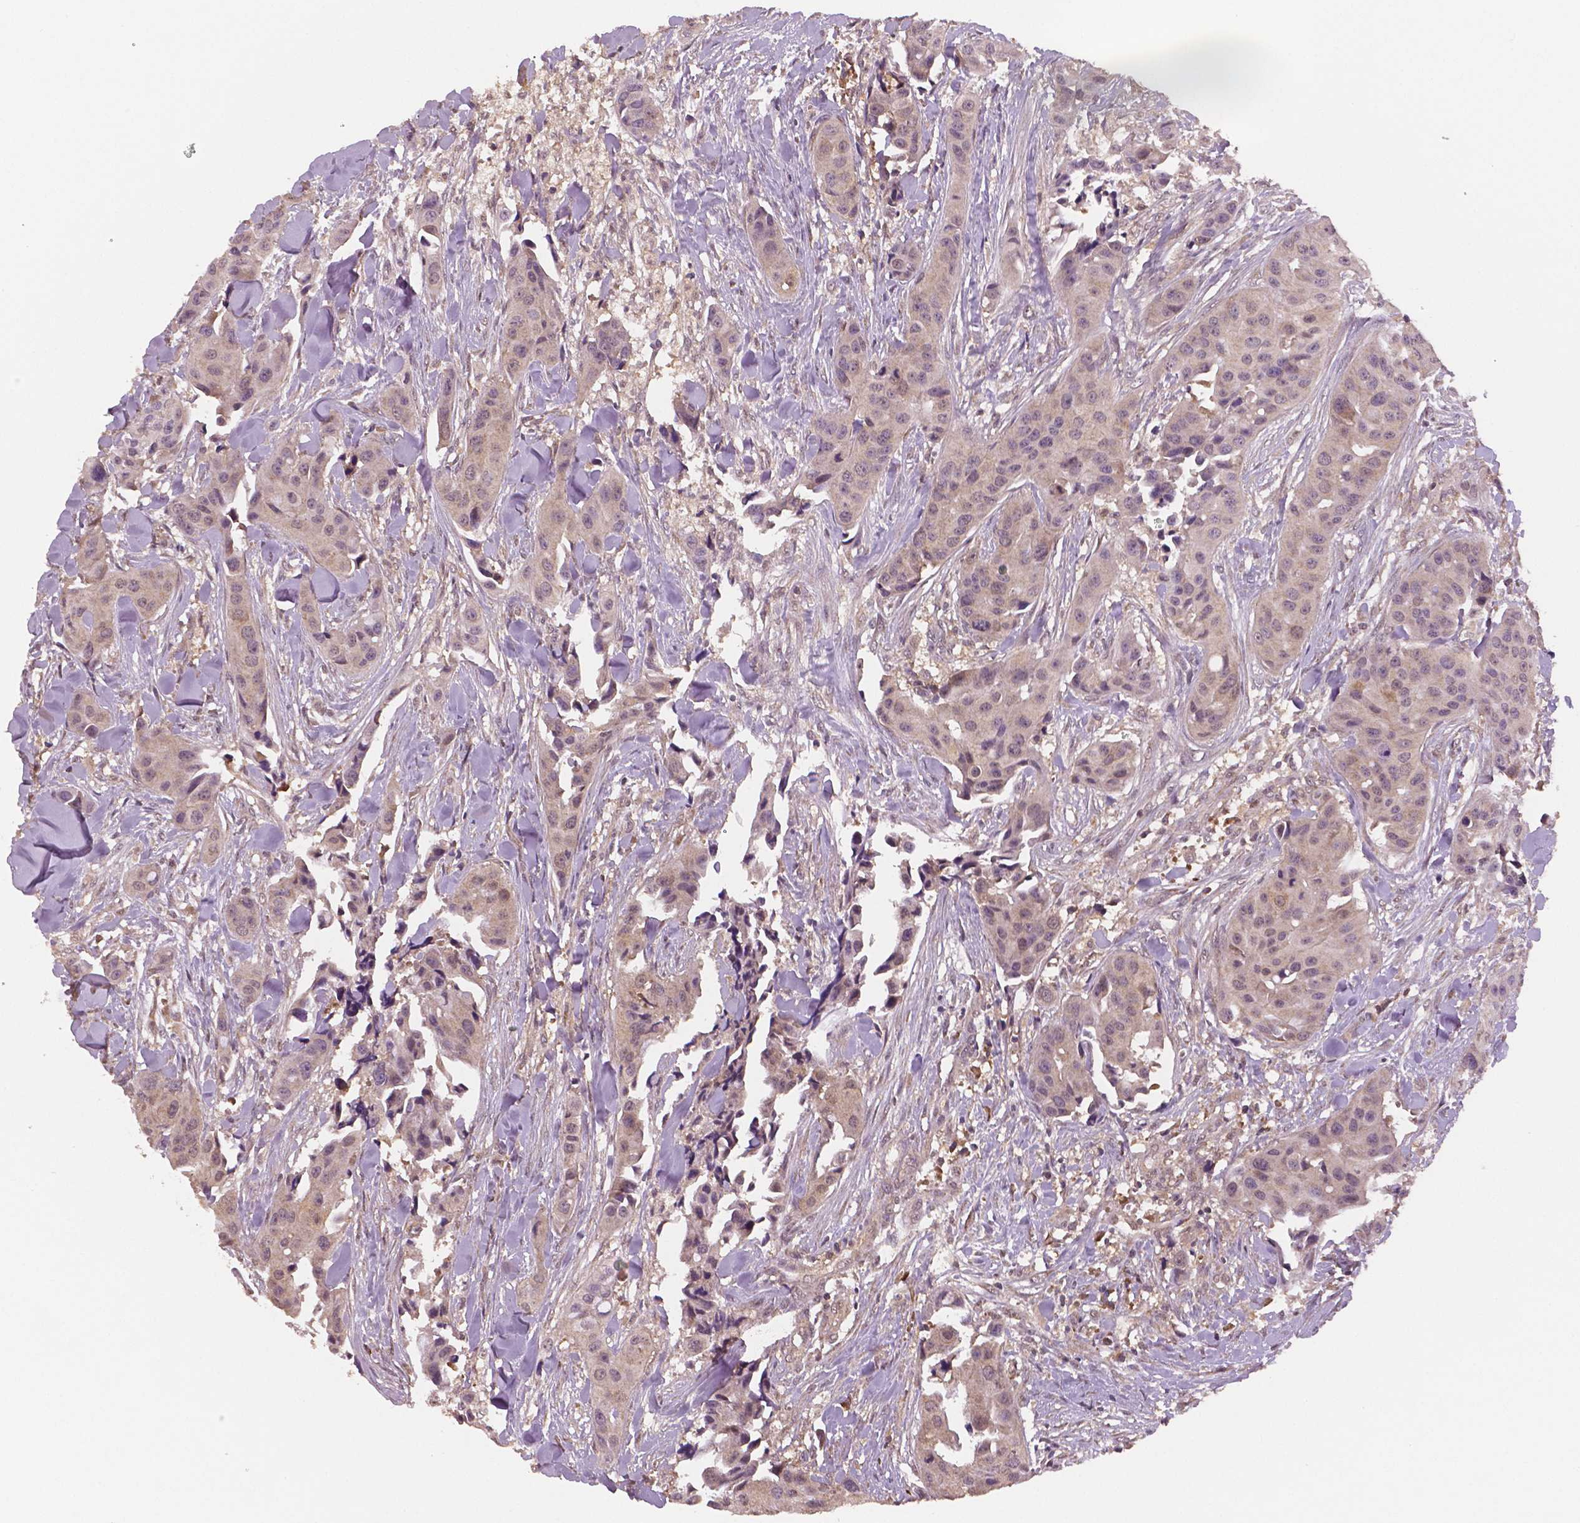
{"staining": {"intensity": "weak", "quantity": "25%-75%", "location": "cytoplasmic/membranous"}, "tissue": "head and neck cancer", "cell_type": "Tumor cells", "image_type": "cancer", "snomed": [{"axis": "morphology", "description": "Adenocarcinoma, NOS"}, {"axis": "topography", "description": "Head-Neck"}], "caption": "Head and neck cancer (adenocarcinoma) stained for a protein (brown) exhibits weak cytoplasmic/membranous positive expression in about 25%-75% of tumor cells.", "gene": "STAT3", "patient": {"sex": "male", "age": 76}}